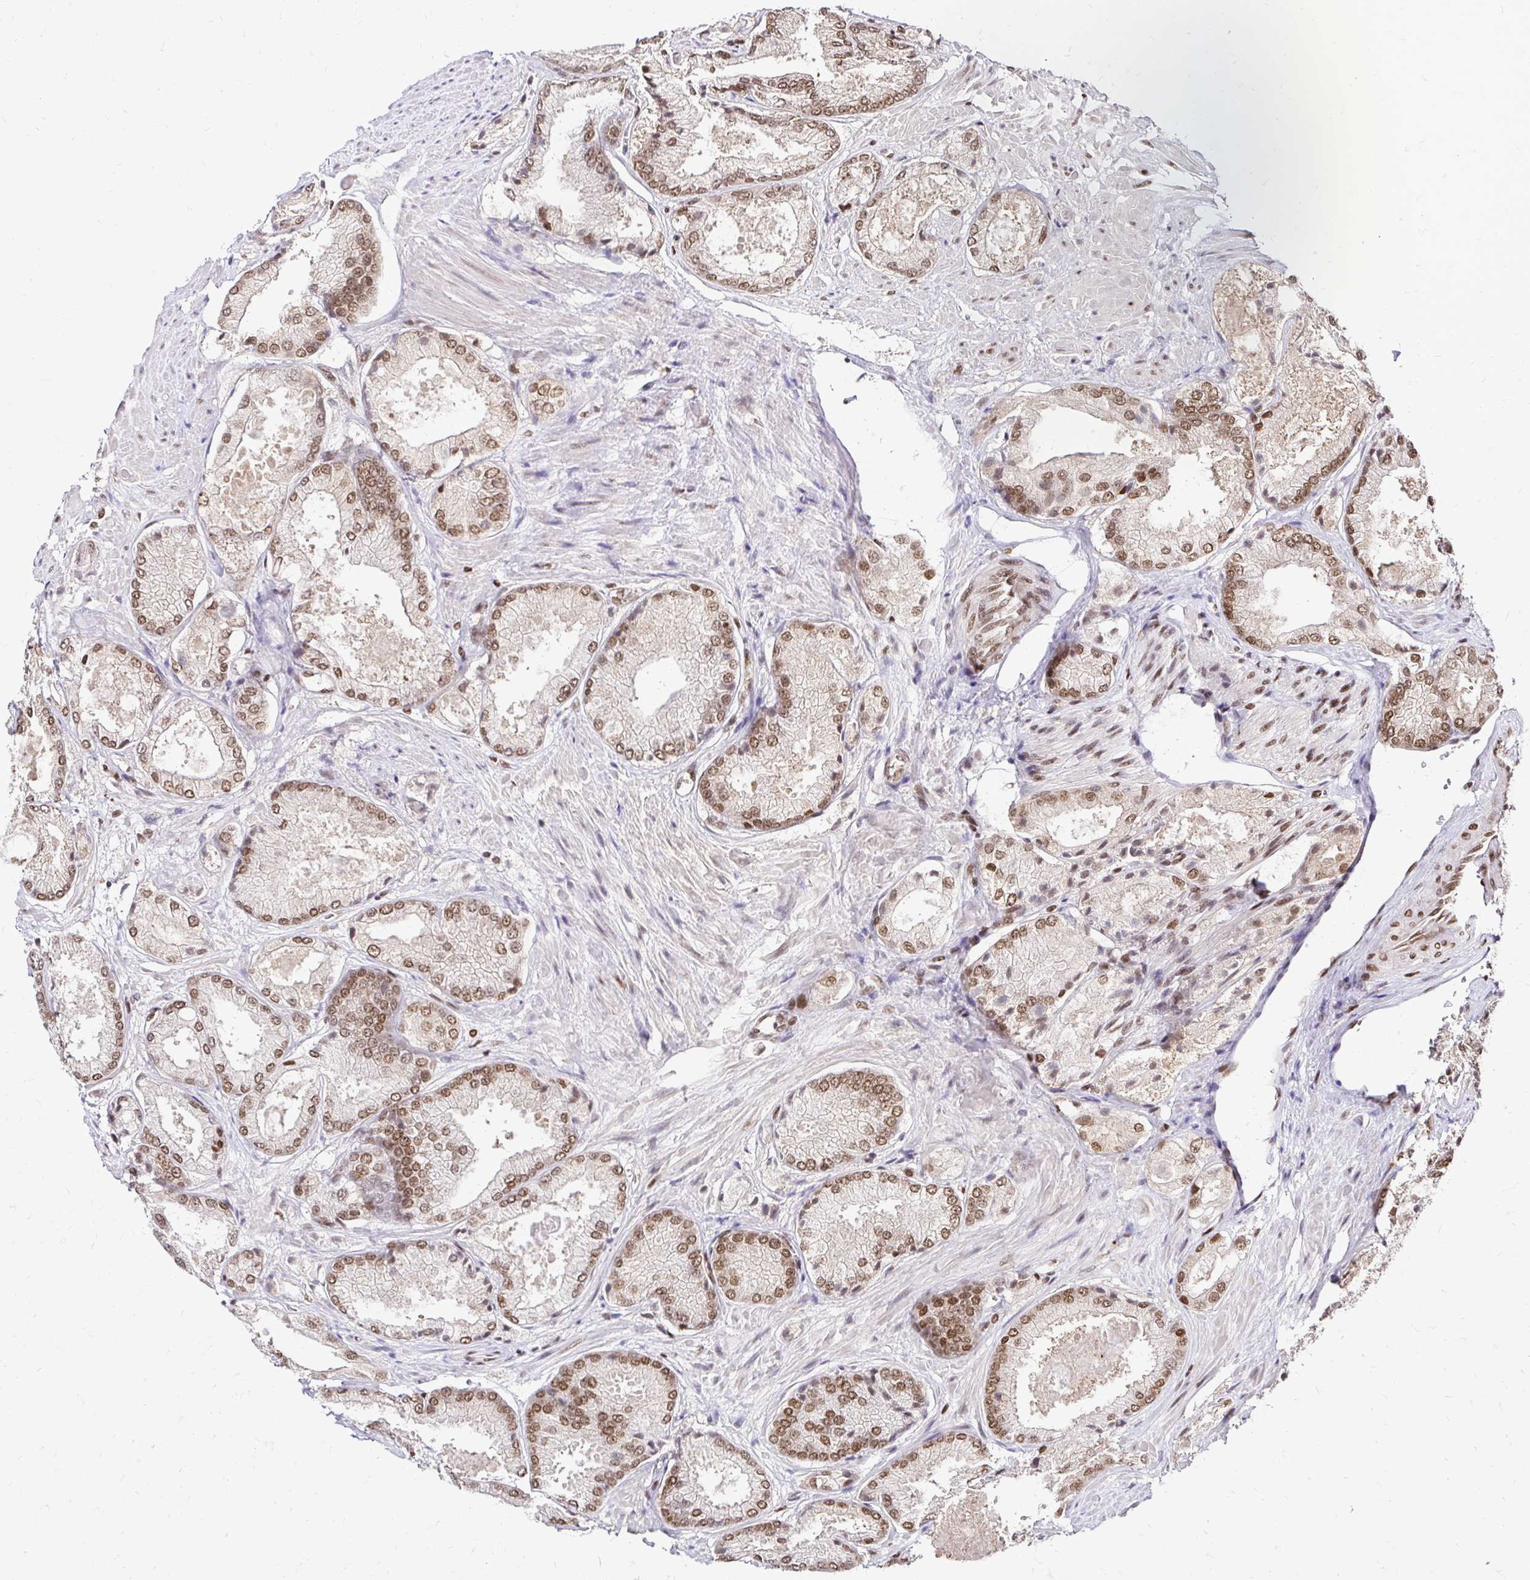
{"staining": {"intensity": "moderate", "quantity": ">75%", "location": "nuclear"}, "tissue": "prostate cancer", "cell_type": "Tumor cells", "image_type": "cancer", "snomed": [{"axis": "morphology", "description": "Adenocarcinoma, High grade"}, {"axis": "topography", "description": "Prostate"}], "caption": "Moderate nuclear staining for a protein is seen in approximately >75% of tumor cells of prostate cancer using immunohistochemistry (IHC).", "gene": "GLYR1", "patient": {"sex": "male", "age": 68}}